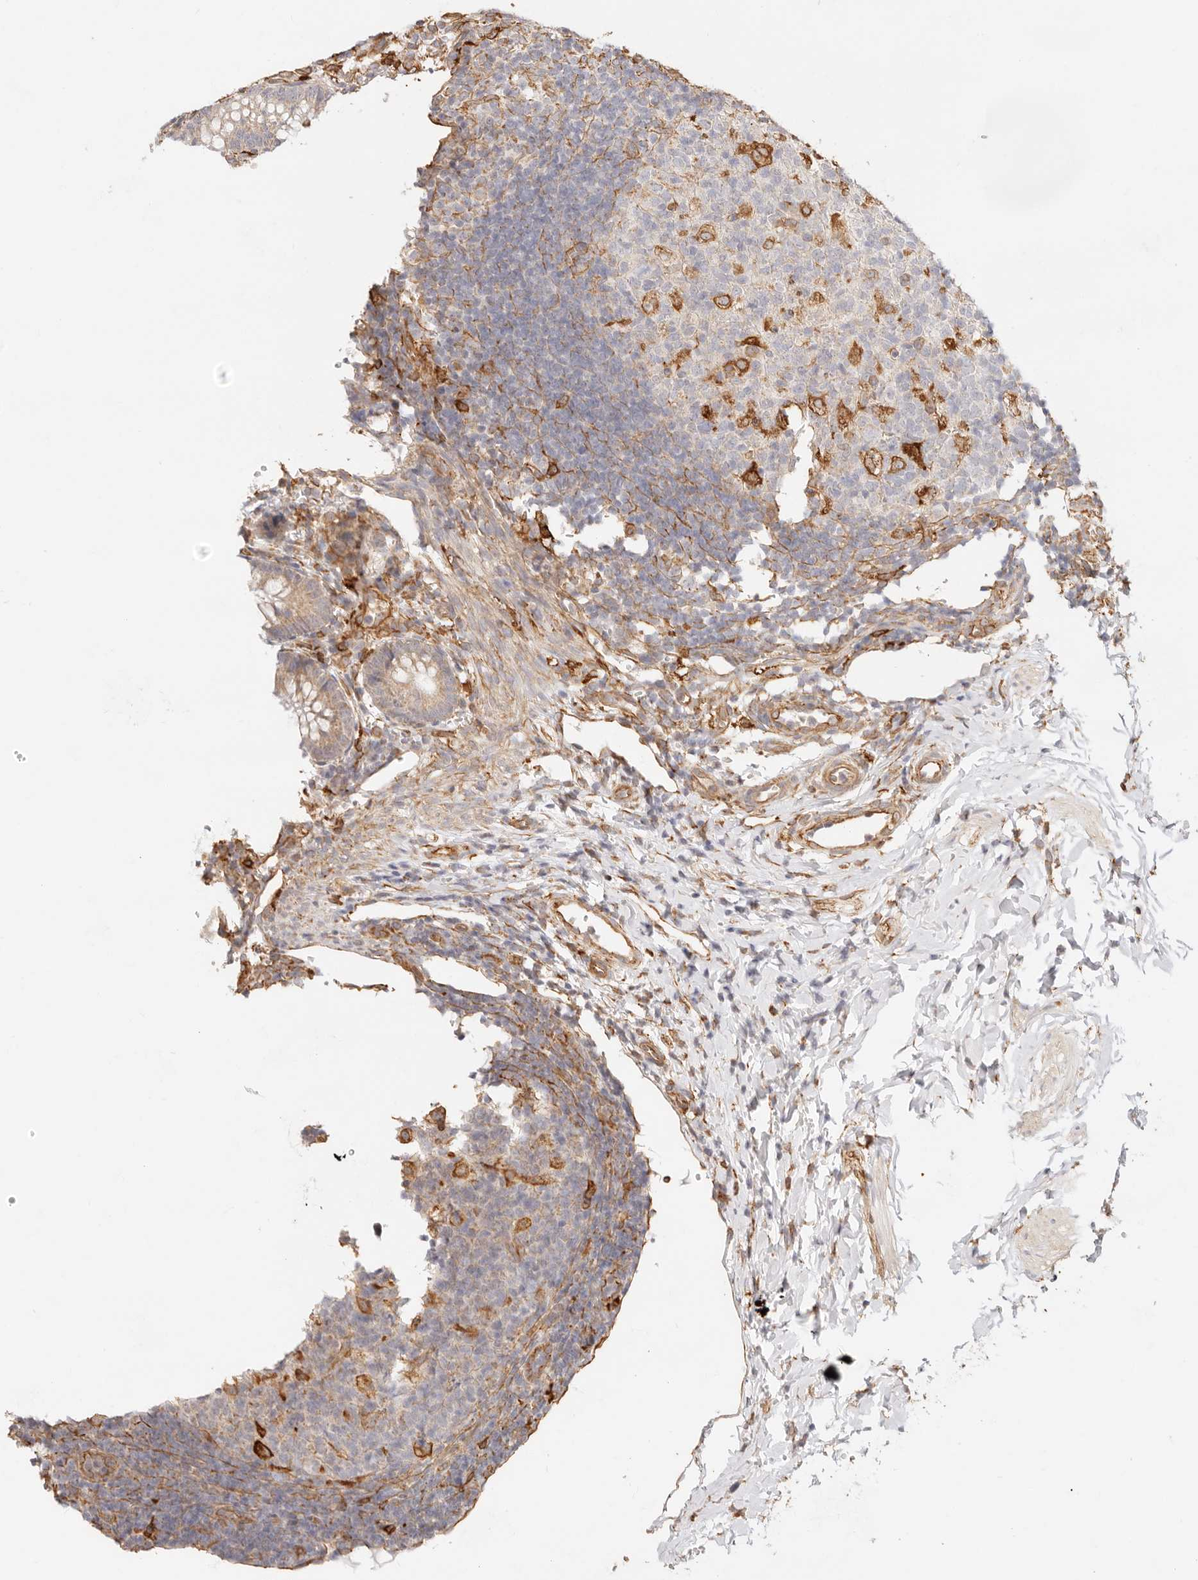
{"staining": {"intensity": "moderate", "quantity": "<25%", "location": "cytoplasmic/membranous"}, "tissue": "appendix", "cell_type": "Glandular cells", "image_type": "normal", "snomed": [{"axis": "morphology", "description": "Normal tissue, NOS"}, {"axis": "topography", "description": "Appendix"}], "caption": "A high-resolution image shows immunohistochemistry (IHC) staining of normal appendix, which displays moderate cytoplasmic/membranous positivity in about <25% of glandular cells.", "gene": "ZC3H11A", "patient": {"sex": "male", "age": 1}}